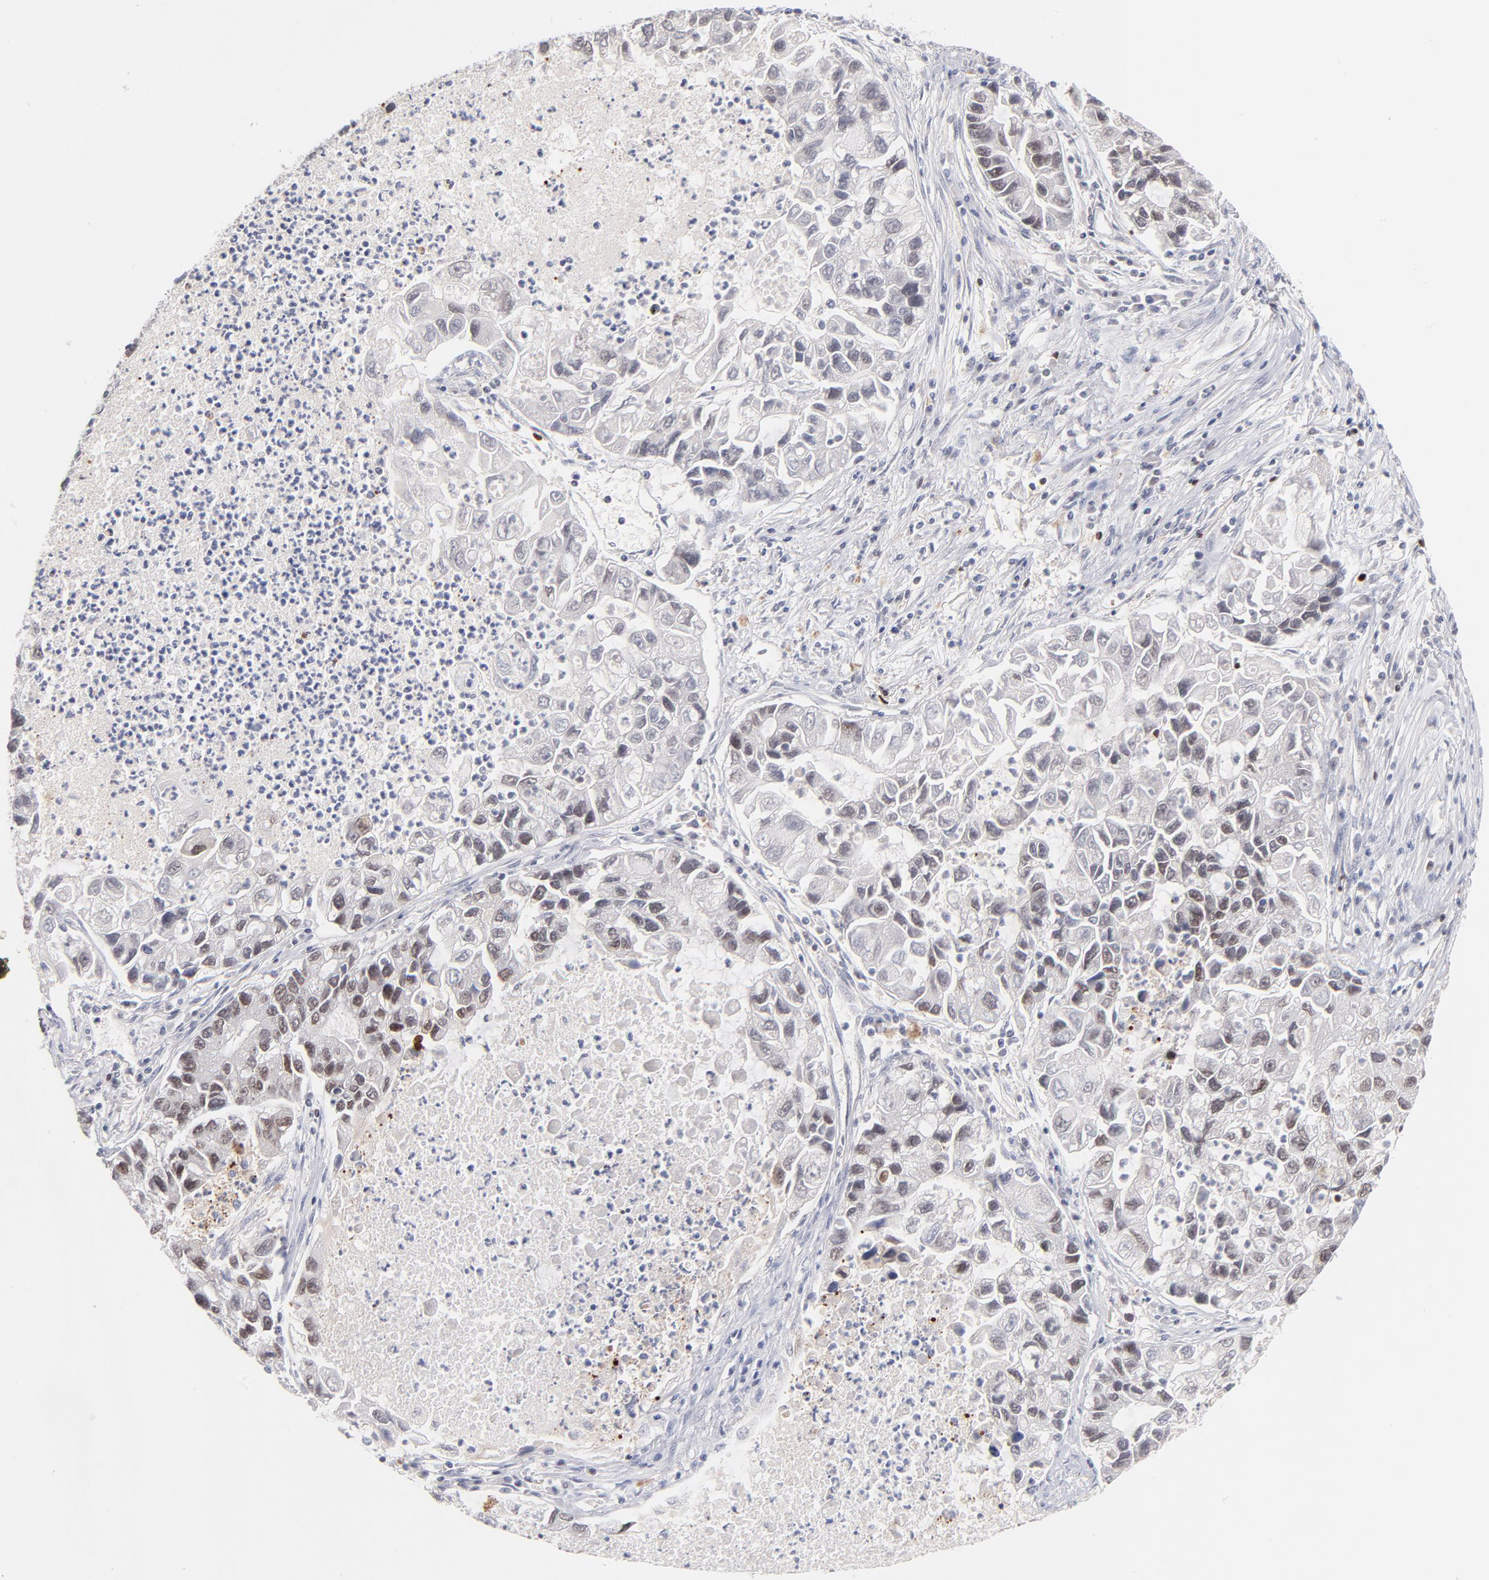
{"staining": {"intensity": "weak", "quantity": "<25%", "location": "nuclear"}, "tissue": "lung cancer", "cell_type": "Tumor cells", "image_type": "cancer", "snomed": [{"axis": "morphology", "description": "Adenocarcinoma, NOS"}, {"axis": "topography", "description": "Lung"}], "caption": "Immunohistochemistry of lung cancer reveals no staining in tumor cells.", "gene": "PARP1", "patient": {"sex": "female", "age": 51}}